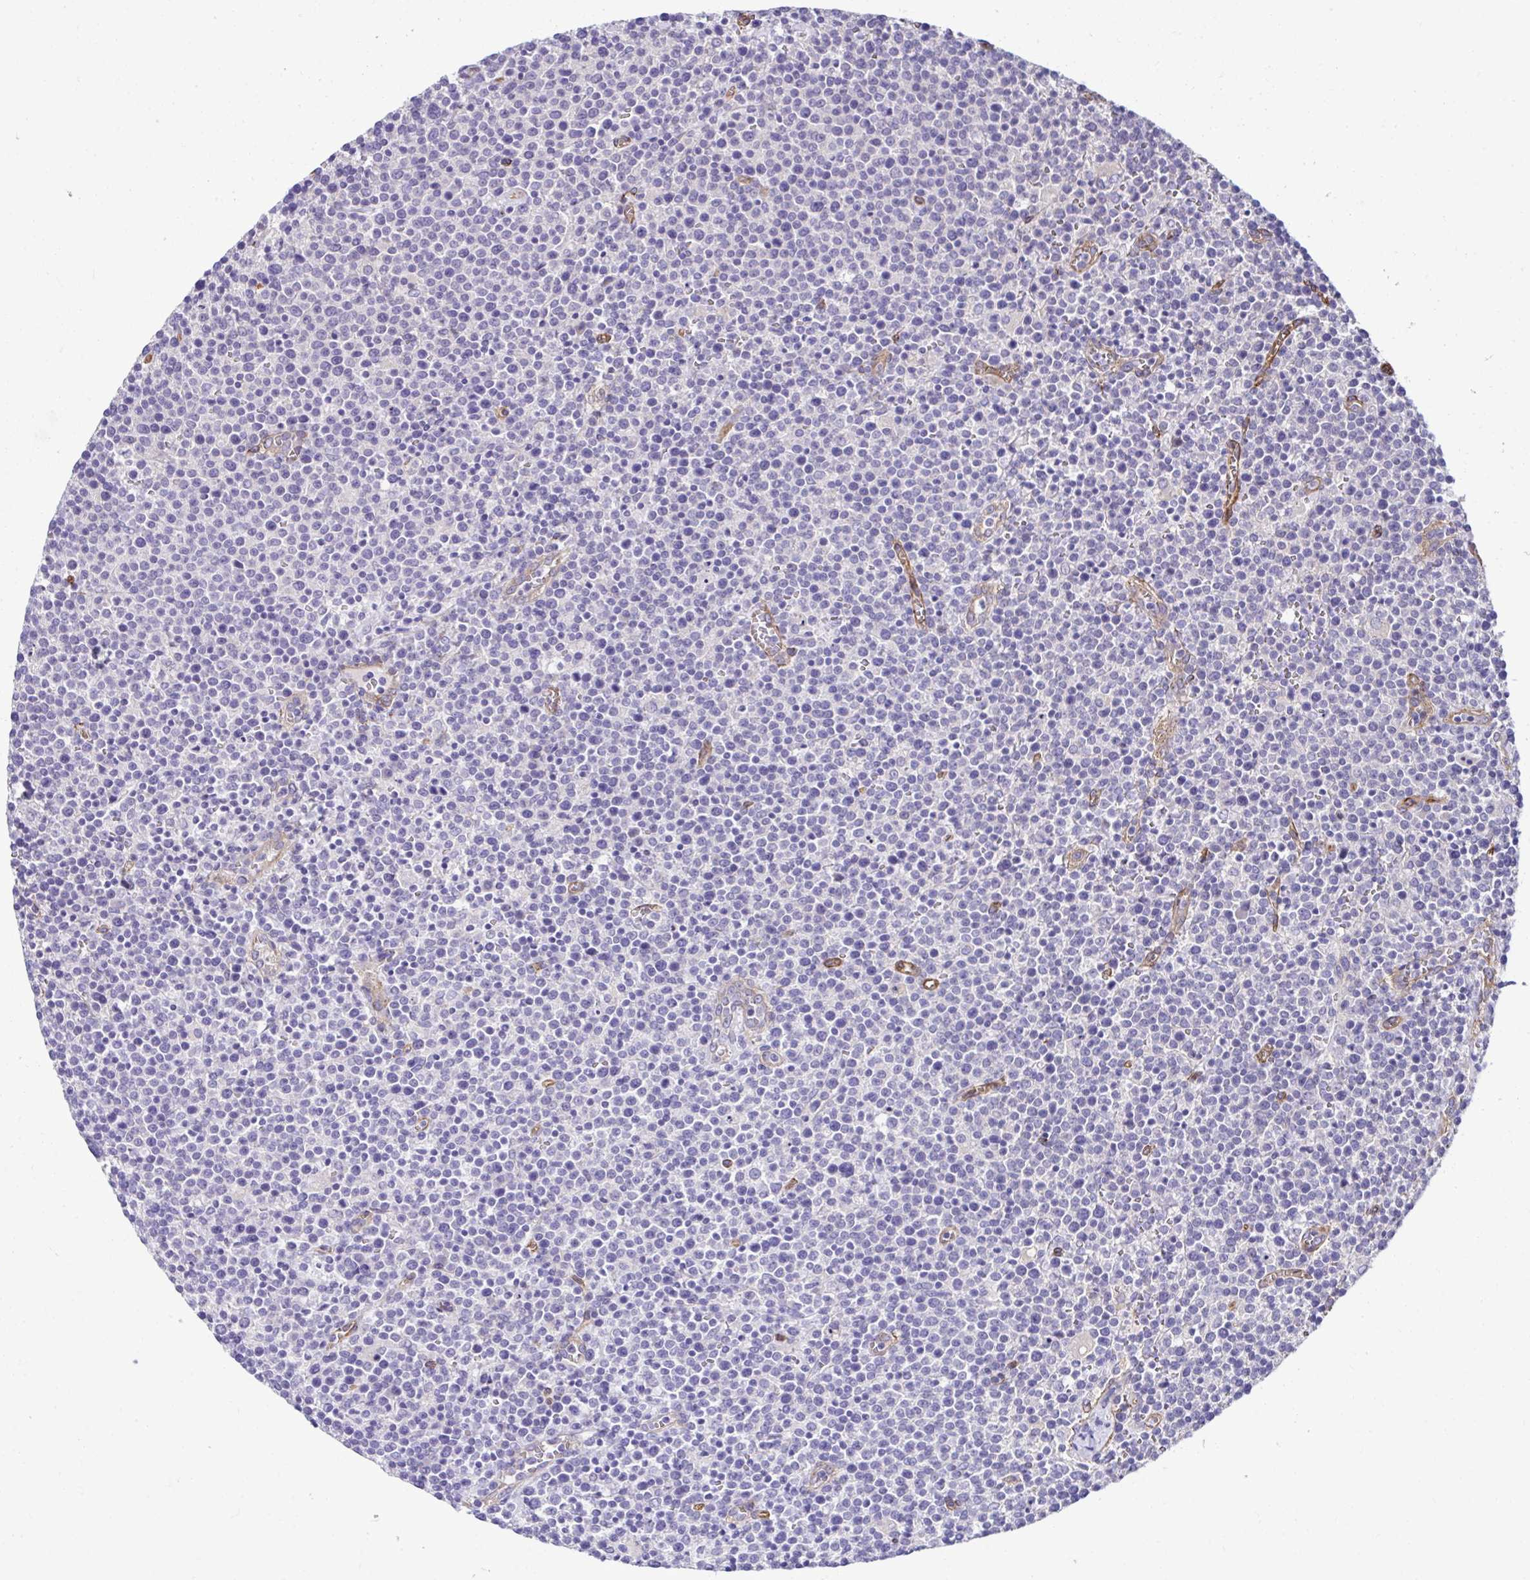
{"staining": {"intensity": "negative", "quantity": "none", "location": "none"}, "tissue": "lymphoma", "cell_type": "Tumor cells", "image_type": "cancer", "snomed": [{"axis": "morphology", "description": "Malignant lymphoma, non-Hodgkin's type, High grade"}, {"axis": "topography", "description": "Lymph node"}], "caption": "Lymphoma was stained to show a protein in brown. There is no significant positivity in tumor cells.", "gene": "TRIM52", "patient": {"sex": "male", "age": 61}}